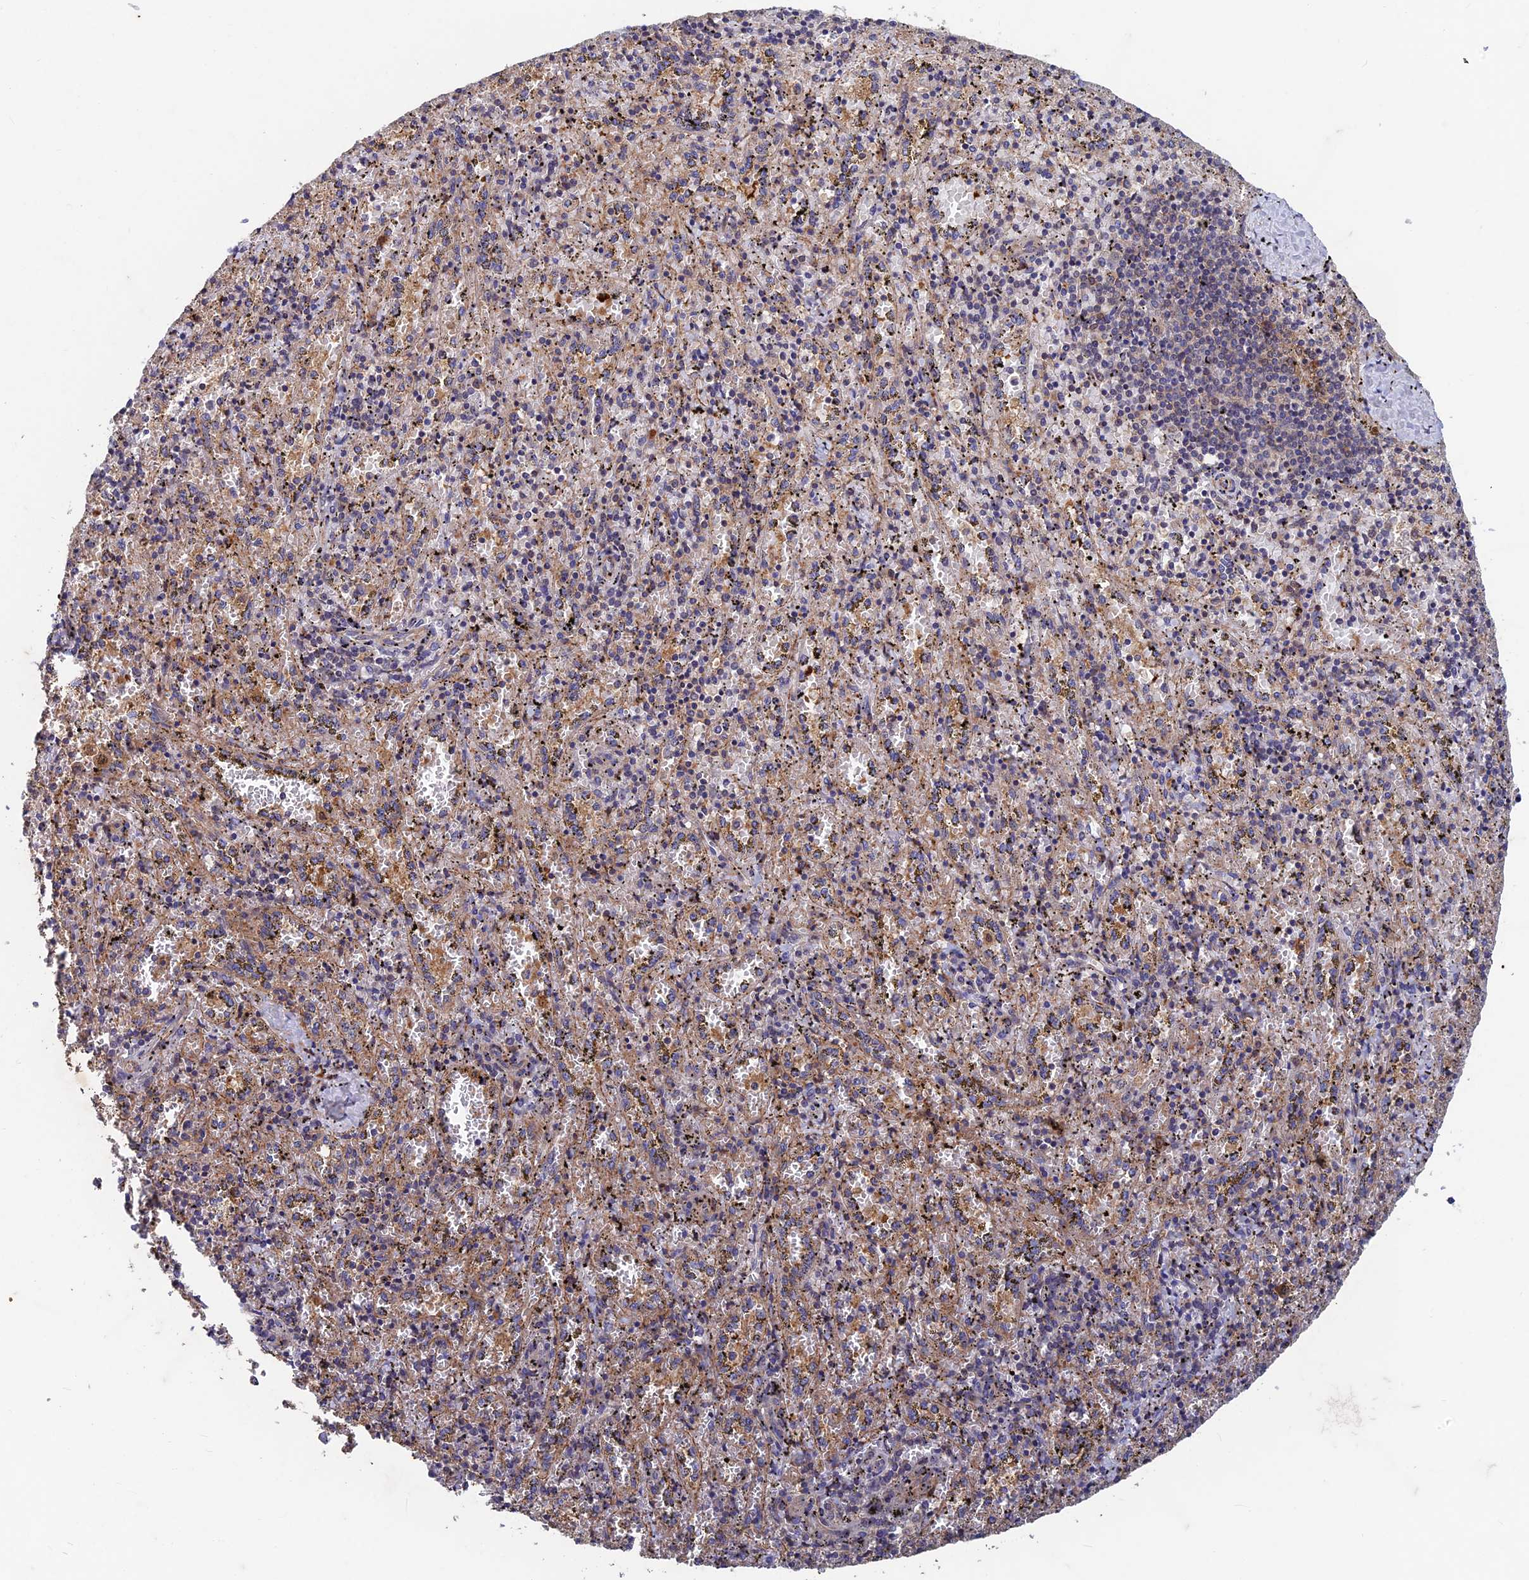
{"staining": {"intensity": "negative", "quantity": "none", "location": "none"}, "tissue": "spleen", "cell_type": "Cells in red pulp", "image_type": "normal", "snomed": [{"axis": "morphology", "description": "Normal tissue, NOS"}, {"axis": "topography", "description": "Spleen"}], "caption": "Spleen was stained to show a protein in brown. There is no significant expression in cells in red pulp. Nuclei are stained in blue.", "gene": "NCAPG", "patient": {"sex": "male", "age": 11}}